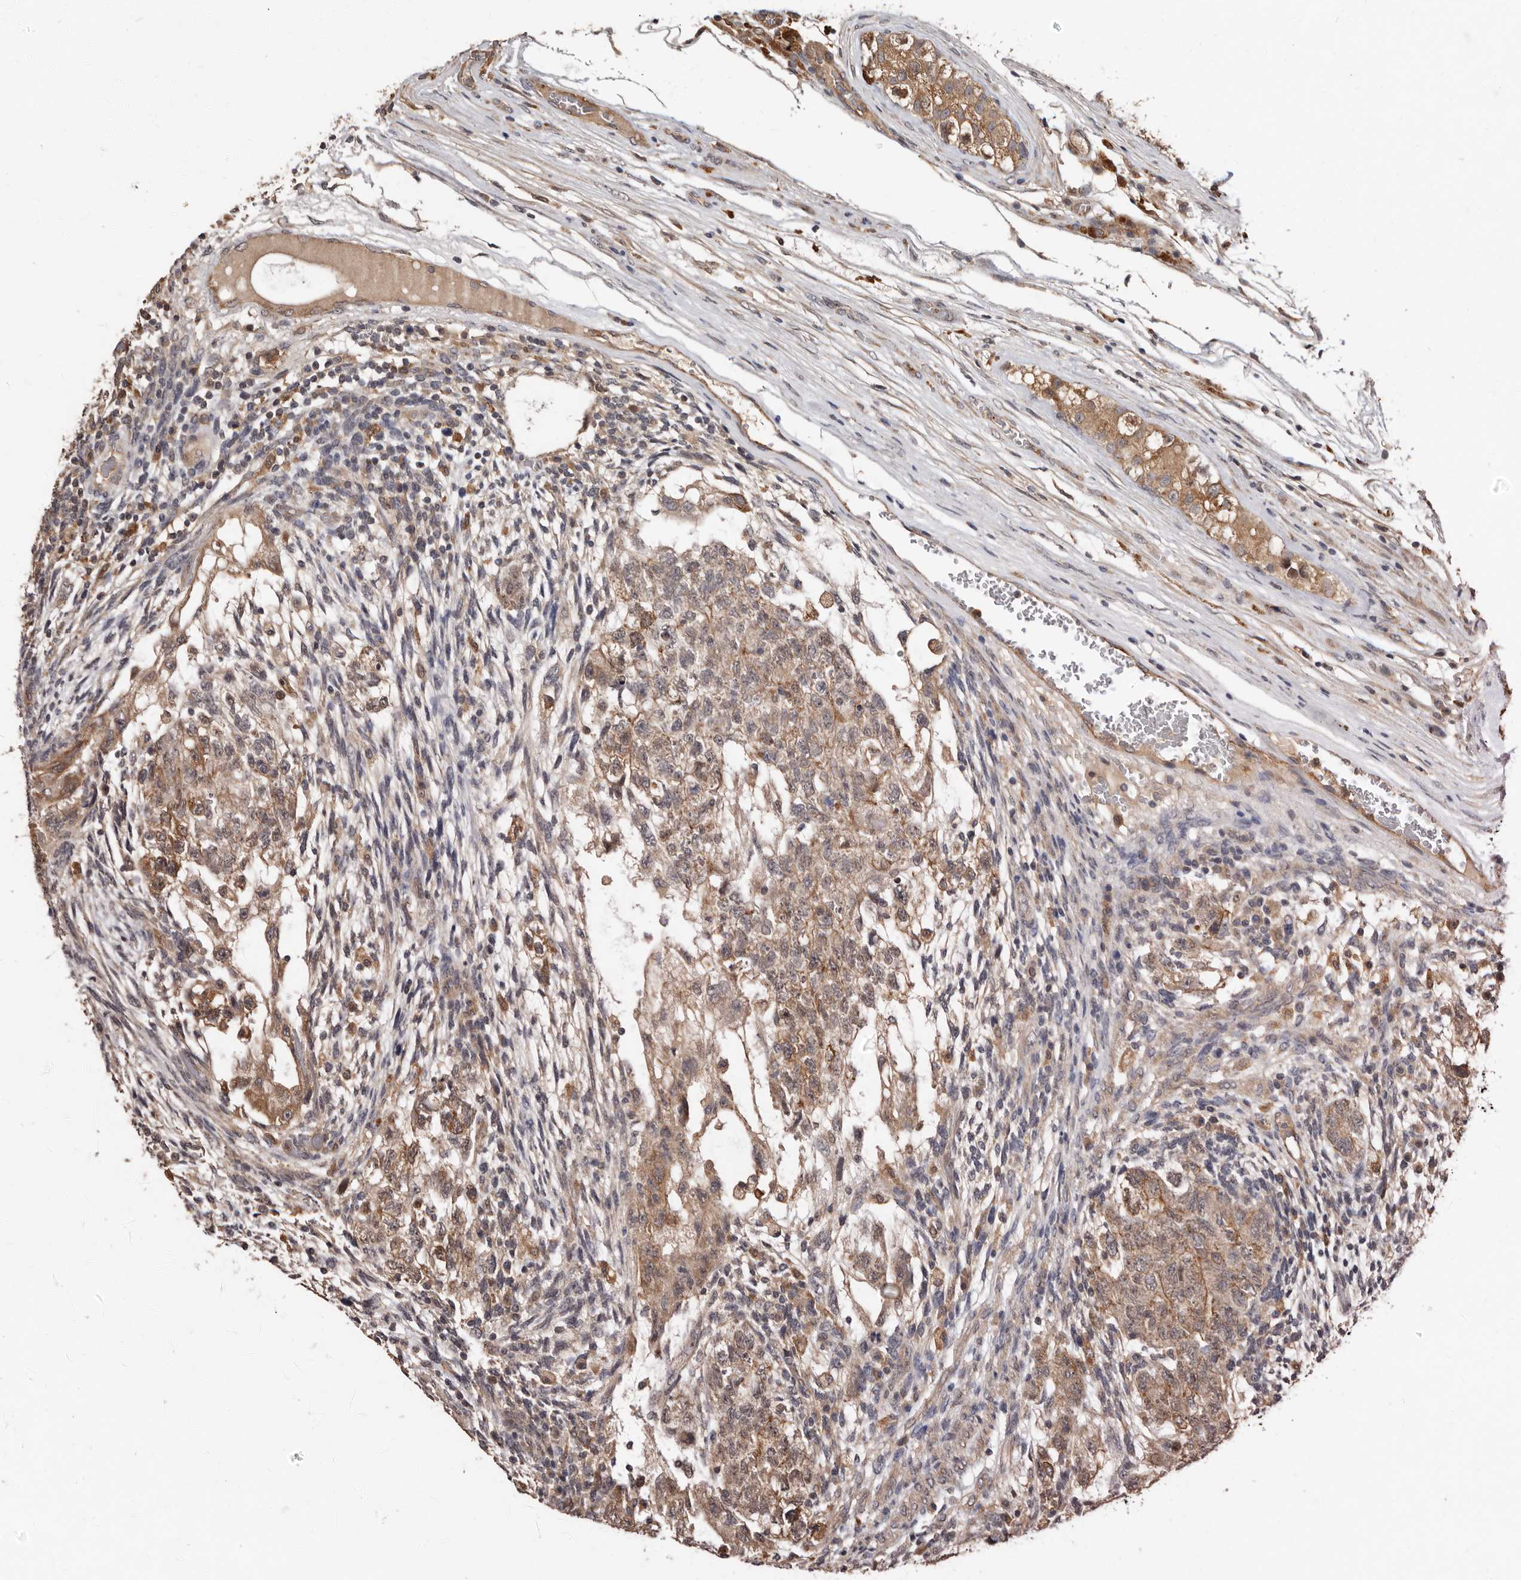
{"staining": {"intensity": "moderate", "quantity": ">75%", "location": "cytoplasmic/membranous"}, "tissue": "testis cancer", "cell_type": "Tumor cells", "image_type": "cancer", "snomed": [{"axis": "morphology", "description": "Normal tissue, NOS"}, {"axis": "morphology", "description": "Carcinoma, Embryonal, NOS"}, {"axis": "topography", "description": "Testis"}], "caption": "A micrograph of embryonal carcinoma (testis) stained for a protein exhibits moderate cytoplasmic/membranous brown staining in tumor cells.", "gene": "RSPO2", "patient": {"sex": "male", "age": 36}}